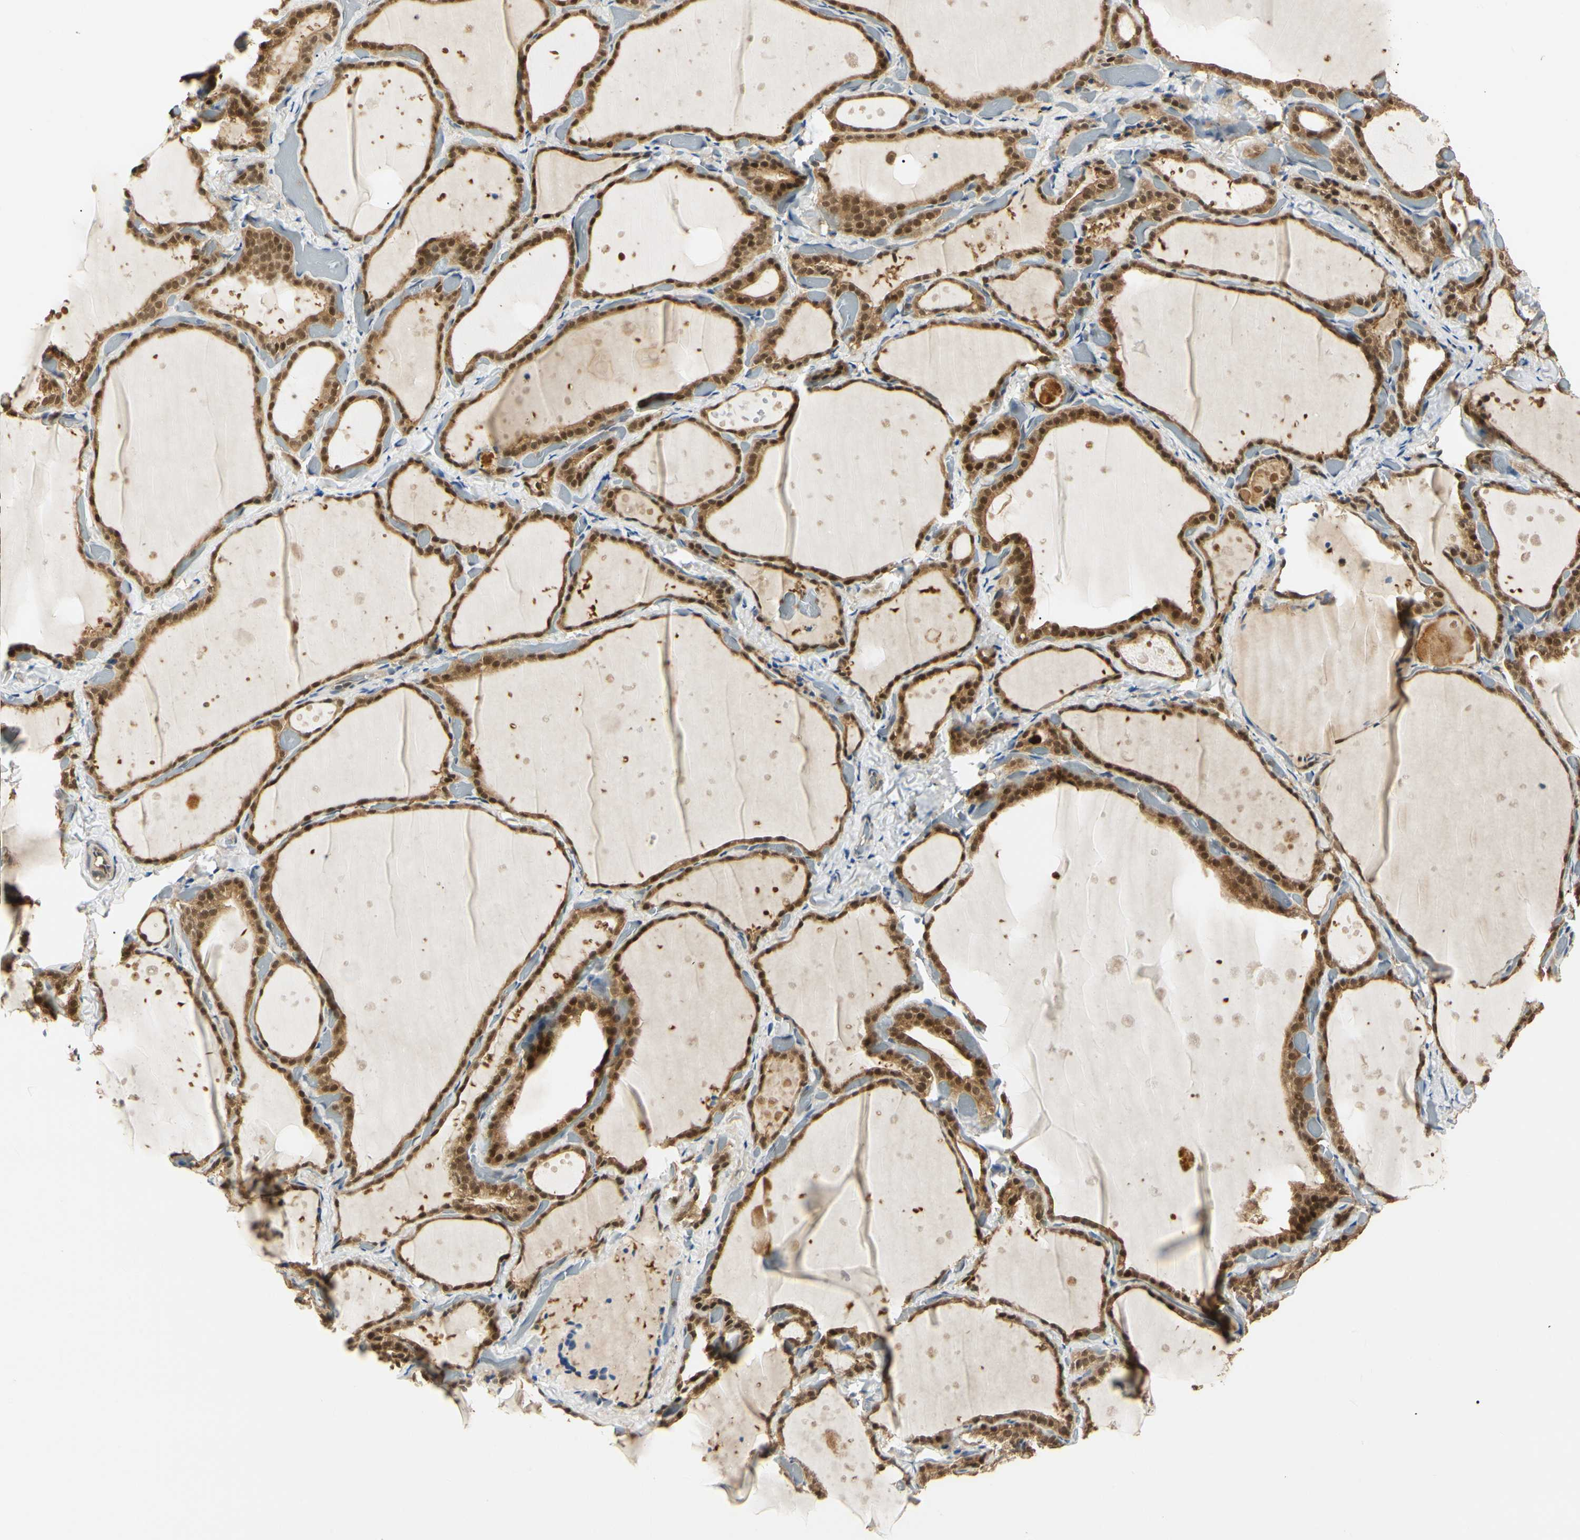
{"staining": {"intensity": "strong", "quantity": ">75%", "location": "cytoplasmic/membranous,nuclear"}, "tissue": "thyroid gland", "cell_type": "Glandular cells", "image_type": "normal", "snomed": [{"axis": "morphology", "description": "Normal tissue, NOS"}, {"axis": "topography", "description": "Thyroid gland"}], "caption": "Glandular cells reveal high levels of strong cytoplasmic/membranous,nuclear positivity in about >75% of cells in benign human thyroid gland.", "gene": "UBE2Z", "patient": {"sex": "female", "age": 44}}